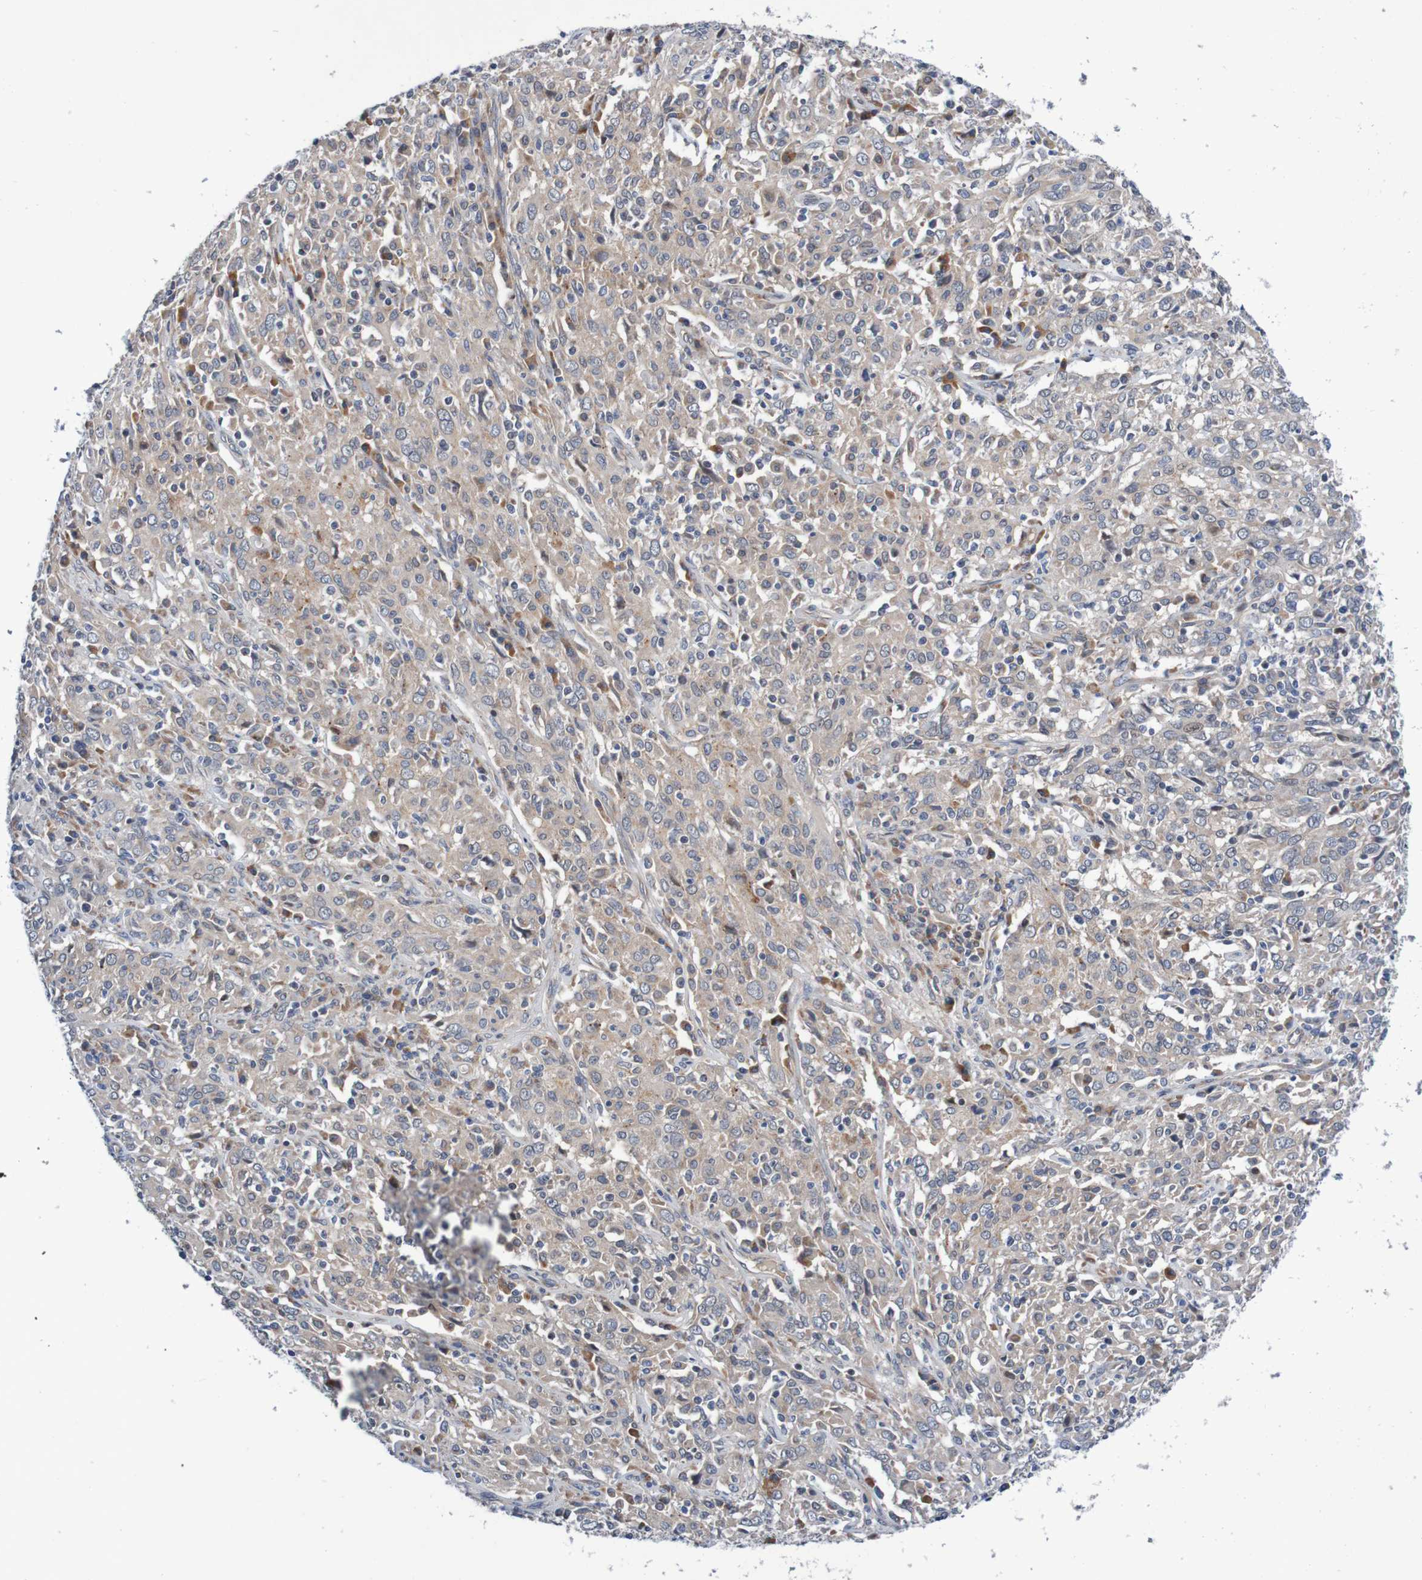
{"staining": {"intensity": "weak", "quantity": "<25%", "location": "cytoplasmic/membranous"}, "tissue": "cervical cancer", "cell_type": "Tumor cells", "image_type": "cancer", "snomed": [{"axis": "morphology", "description": "Squamous cell carcinoma, NOS"}, {"axis": "topography", "description": "Cervix"}], "caption": "High power microscopy histopathology image of an IHC image of cervical cancer (squamous cell carcinoma), revealing no significant expression in tumor cells.", "gene": "CPED1", "patient": {"sex": "female", "age": 46}}